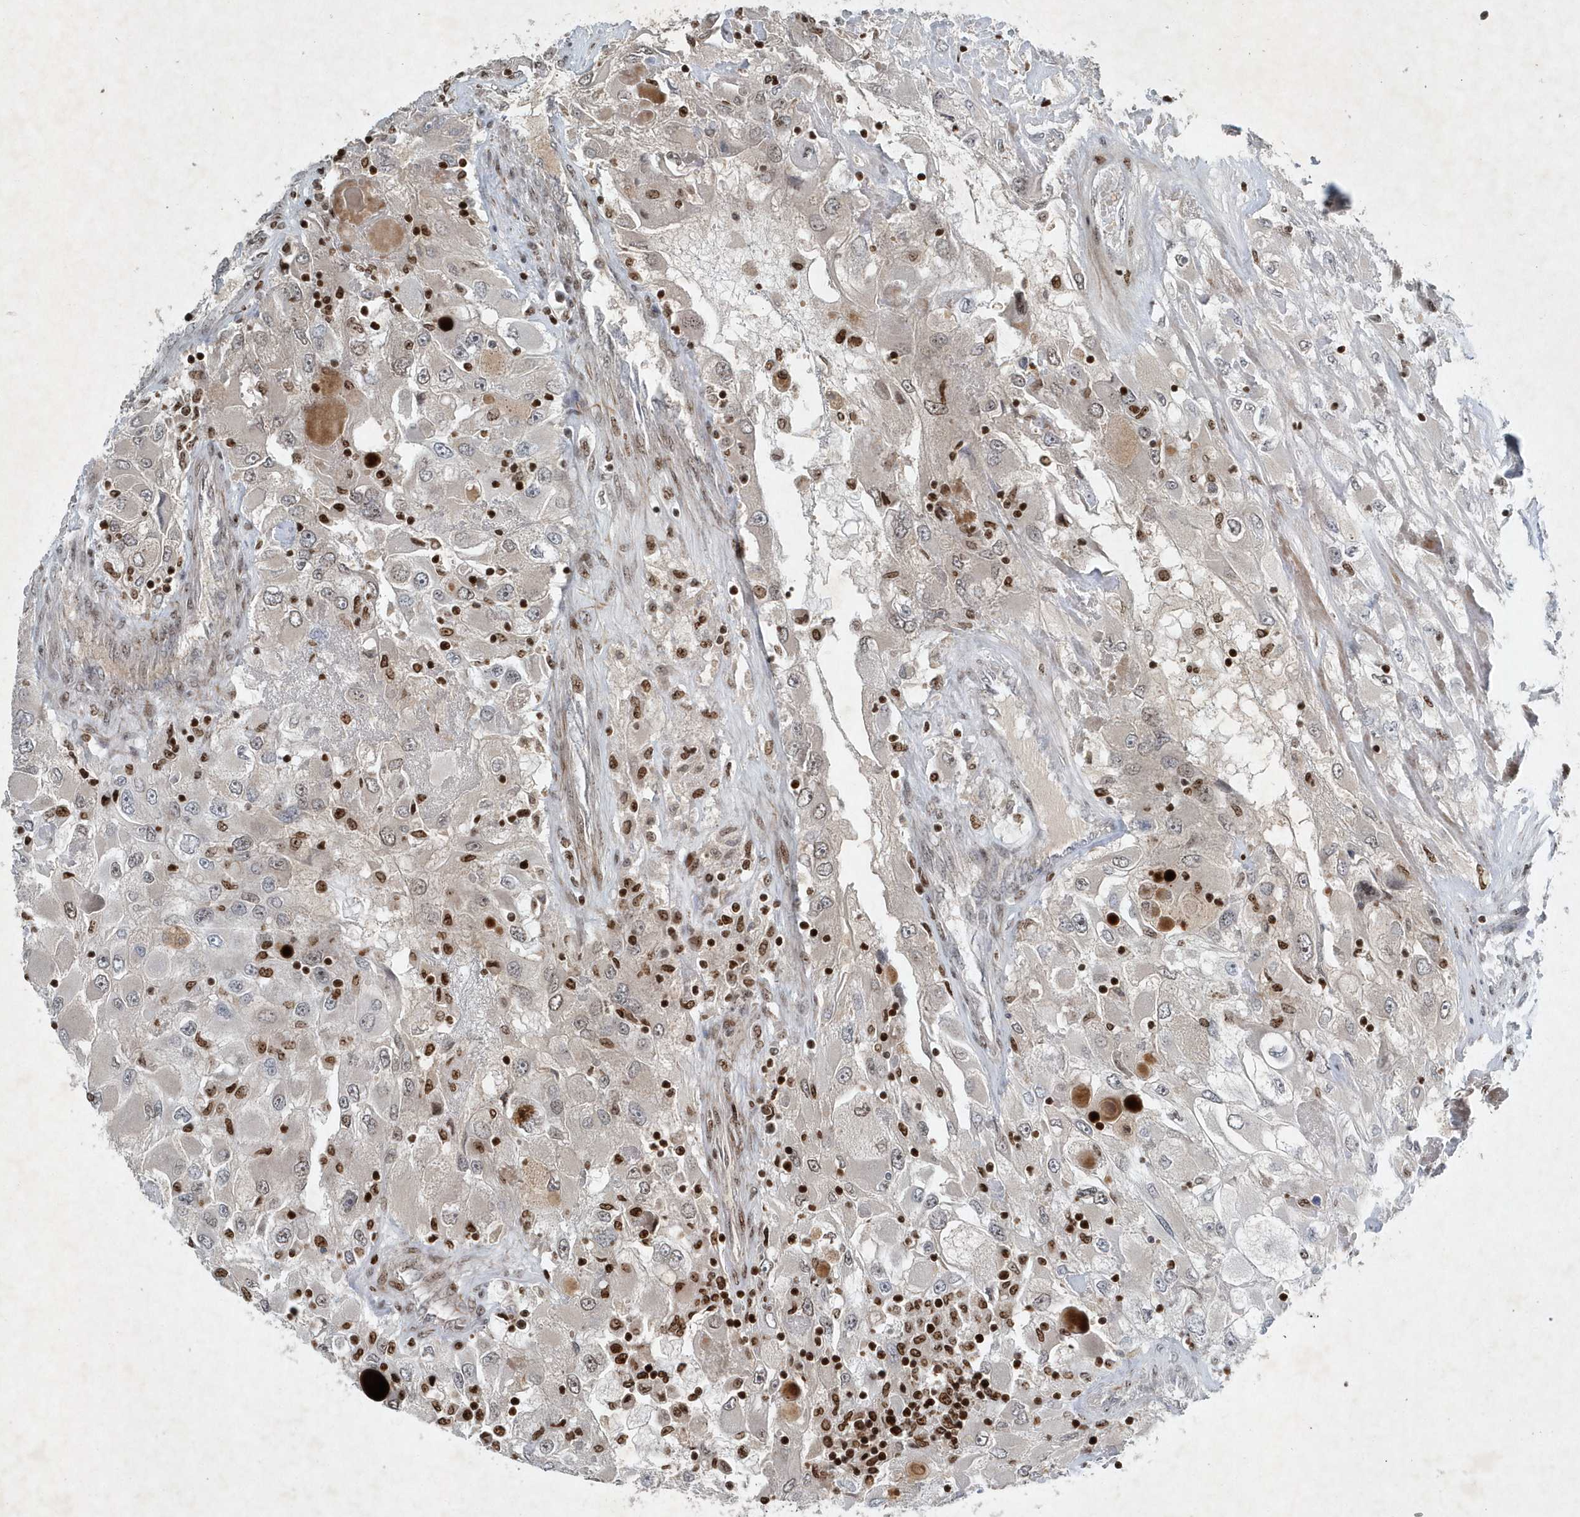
{"staining": {"intensity": "negative", "quantity": "none", "location": "none"}, "tissue": "renal cancer", "cell_type": "Tumor cells", "image_type": "cancer", "snomed": [{"axis": "morphology", "description": "Adenocarcinoma, NOS"}, {"axis": "topography", "description": "Kidney"}], "caption": "An immunohistochemistry histopathology image of renal cancer is shown. There is no staining in tumor cells of renal cancer.", "gene": "QTRT2", "patient": {"sex": "female", "age": 52}}